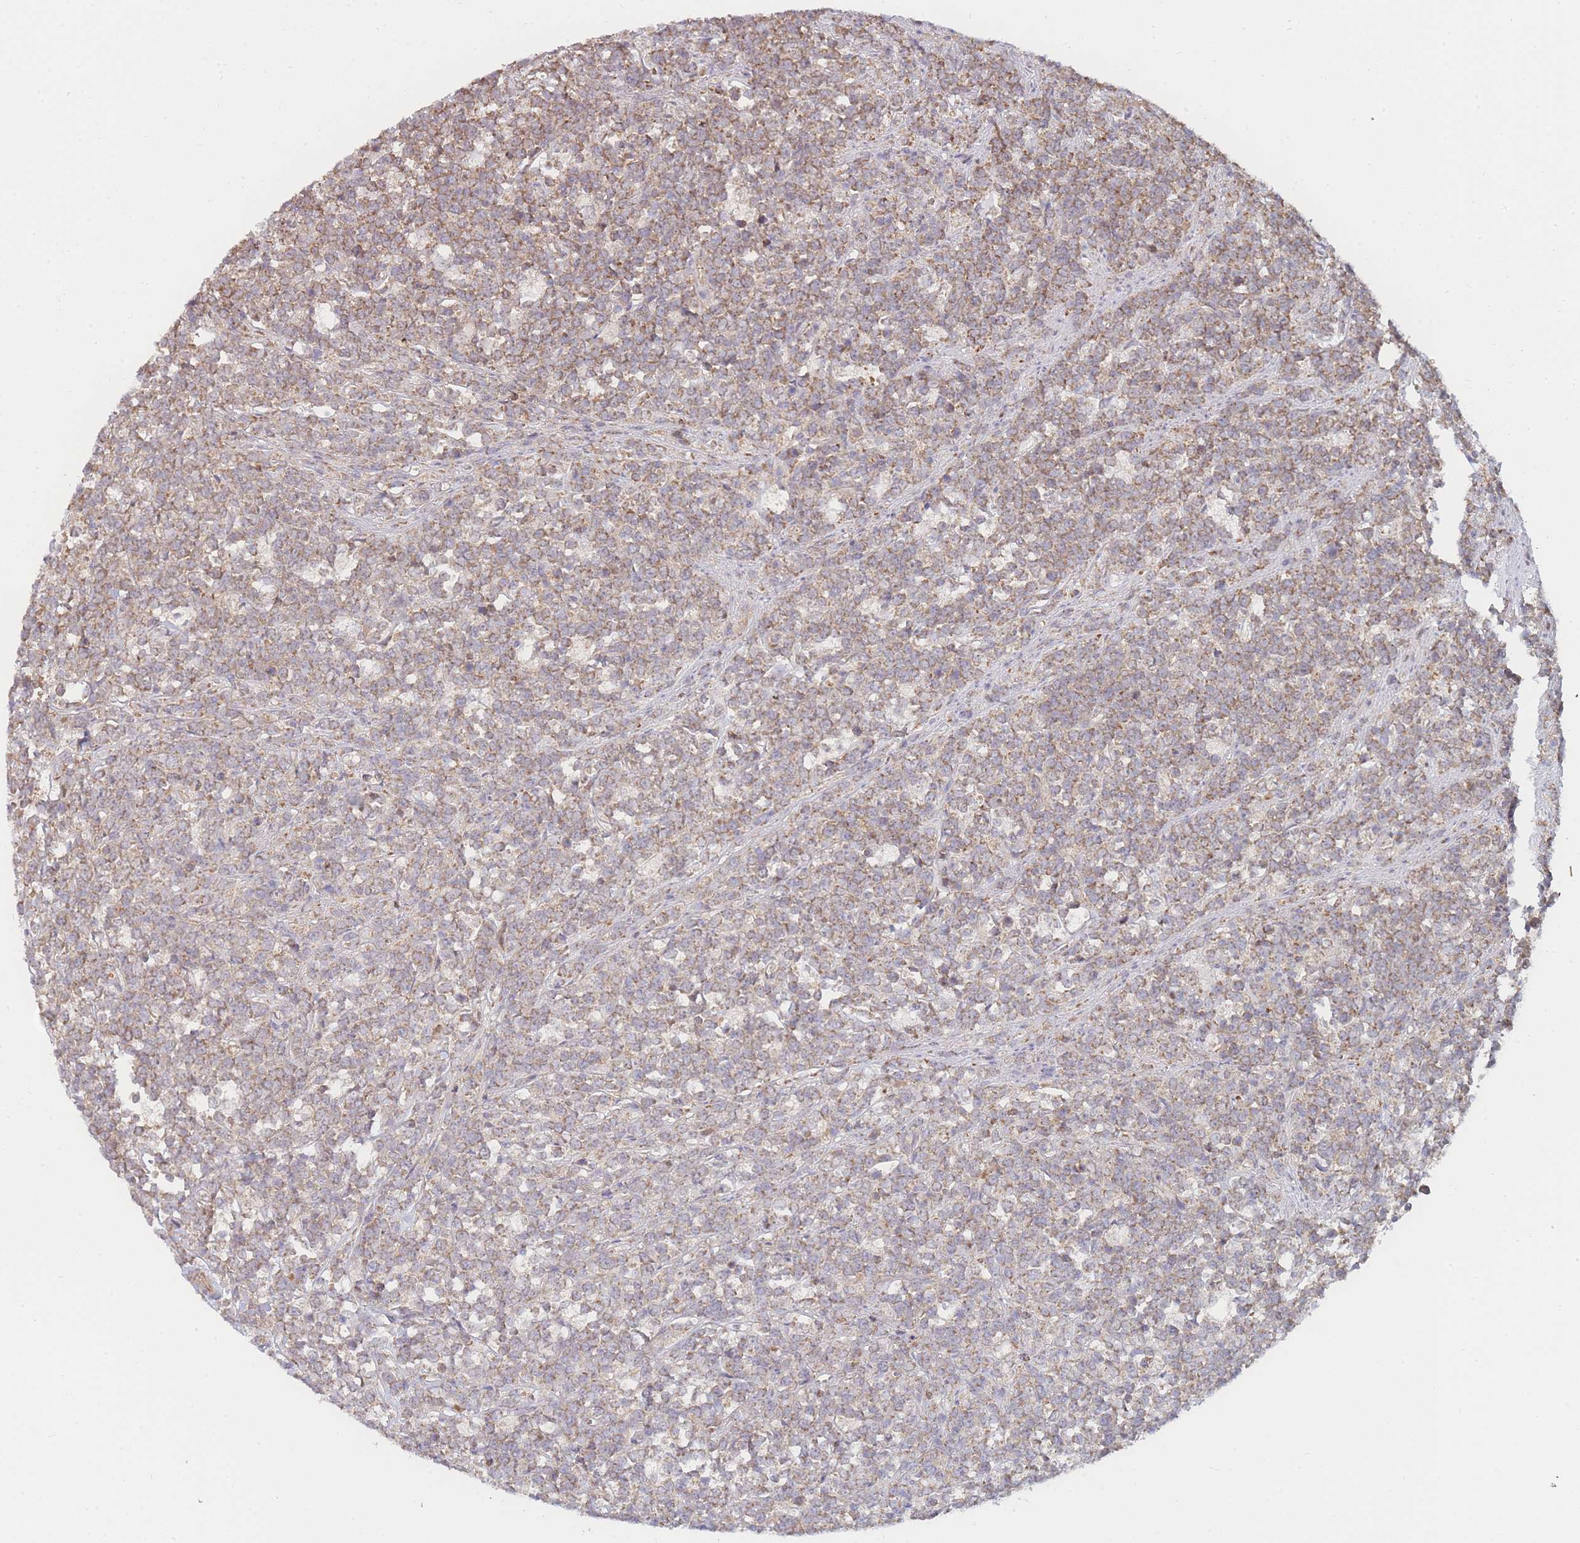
{"staining": {"intensity": "moderate", "quantity": ">75%", "location": "cytoplasmic/membranous"}, "tissue": "lymphoma", "cell_type": "Tumor cells", "image_type": "cancer", "snomed": [{"axis": "morphology", "description": "Malignant lymphoma, non-Hodgkin's type, High grade"}, {"axis": "topography", "description": "Small intestine"}, {"axis": "topography", "description": "Colon"}], "caption": "Malignant lymphoma, non-Hodgkin's type (high-grade) stained for a protein (brown) shows moderate cytoplasmic/membranous positive staining in about >75% of tumor cells.", "gene": "MRPS18B", "patient": {"sex": "male", "age": 8}}